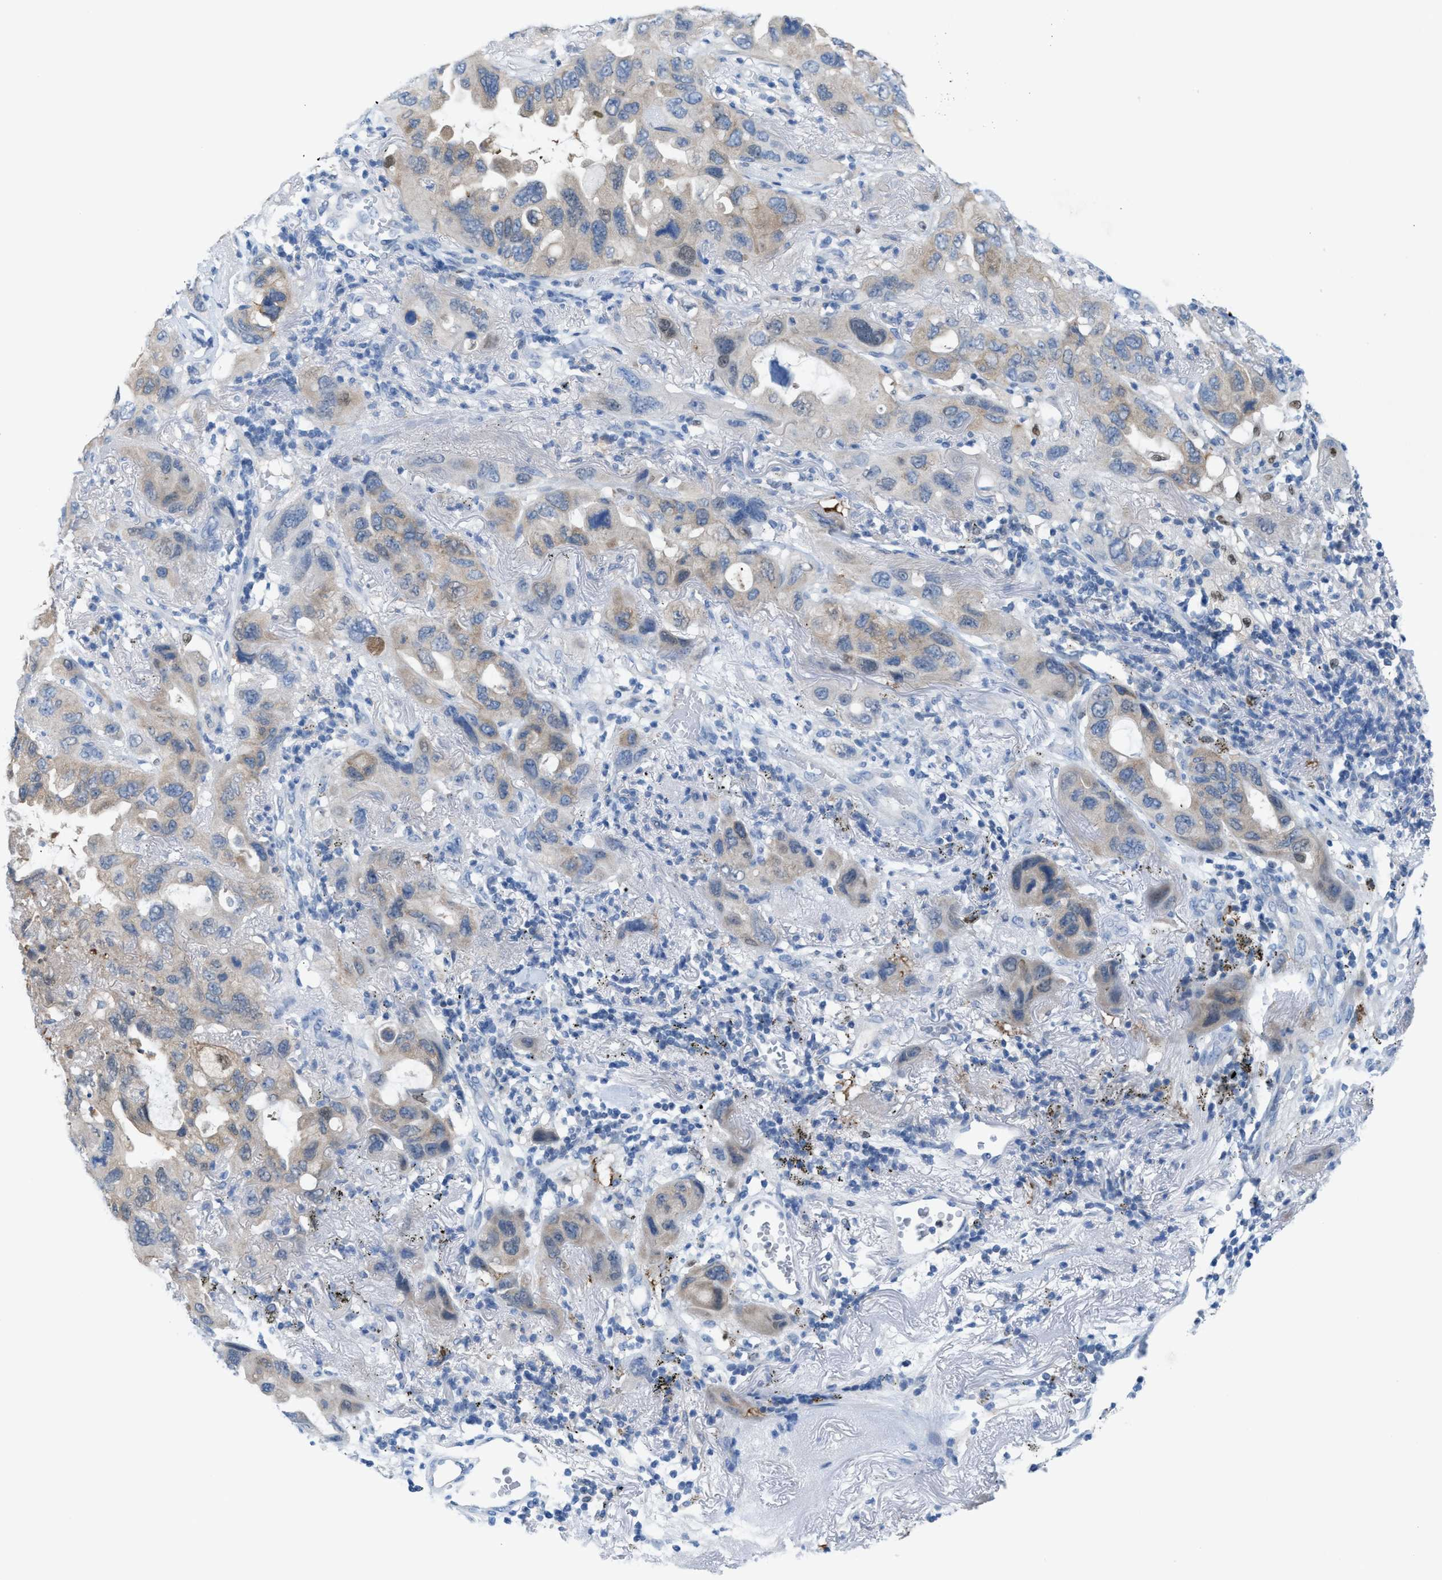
{"staining": {"intensity": "weak", "quantity": "25%-75%", "location": "cytoplasmic/membranous"}, "tissue": "lung cancer", "cell_type": "Tumor cells", "image_type": "cancer", "snomed": [{"axis": "morphology", "description": "Squamous cell carcinoma, NOS"}, {"axis": "topography", "description": "Lung"}], "caption": "Immunohistochemistry photomicrograph of neoplastic tissue: human lung cancer (squamous cell carcinoma) stained using IHC demonstrates low levels of weak protein expression localized specifically in the cytoplasmic/membranous of tumor cells, appearing as a cytoplasmic/membranous brown color.", "gene": "PPM1D", "patient": {"sex": "female", "age": 73}}